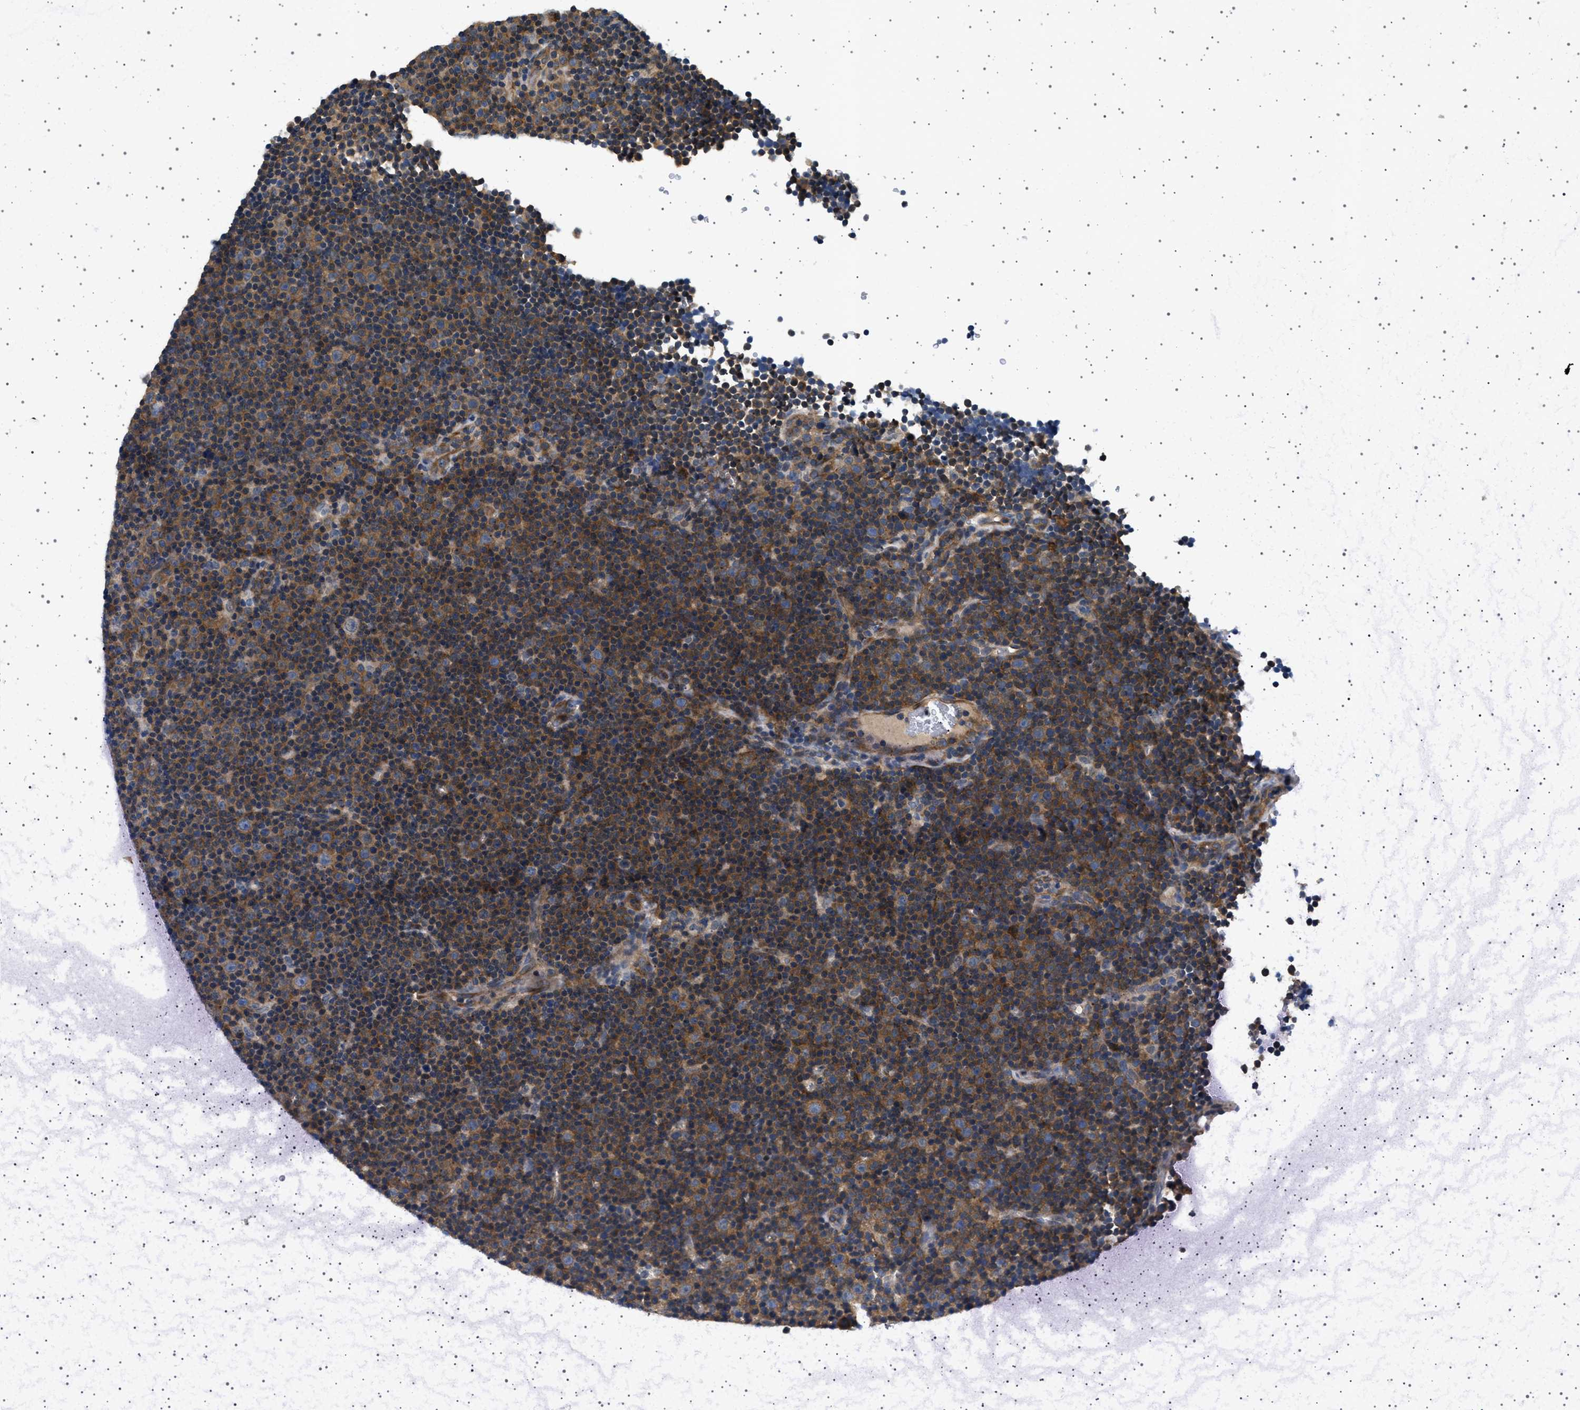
{"staining": {"intensity": "moderate", "quantity": ">75%", "location": "cytoplasmic/membranous"}, "tissue": "lymphoma", "cell_type": "Tumor cells", "image_type": "cancer", "snomed": [{"axis": "morphology", "description": "Malignant lymphoma, non-Hodgkin's type, Low grade"}, {"axis": "topography", "description": "Lymph node"}], "caption": "Low-grade malignant lymphoma, non-Hodgkin's type tissue reveals moderate cytoplasmic/membranous expression in about >75% of tumor cells", "gene": "PLPP6", "patient": {"sex": "female", "age": 67}}